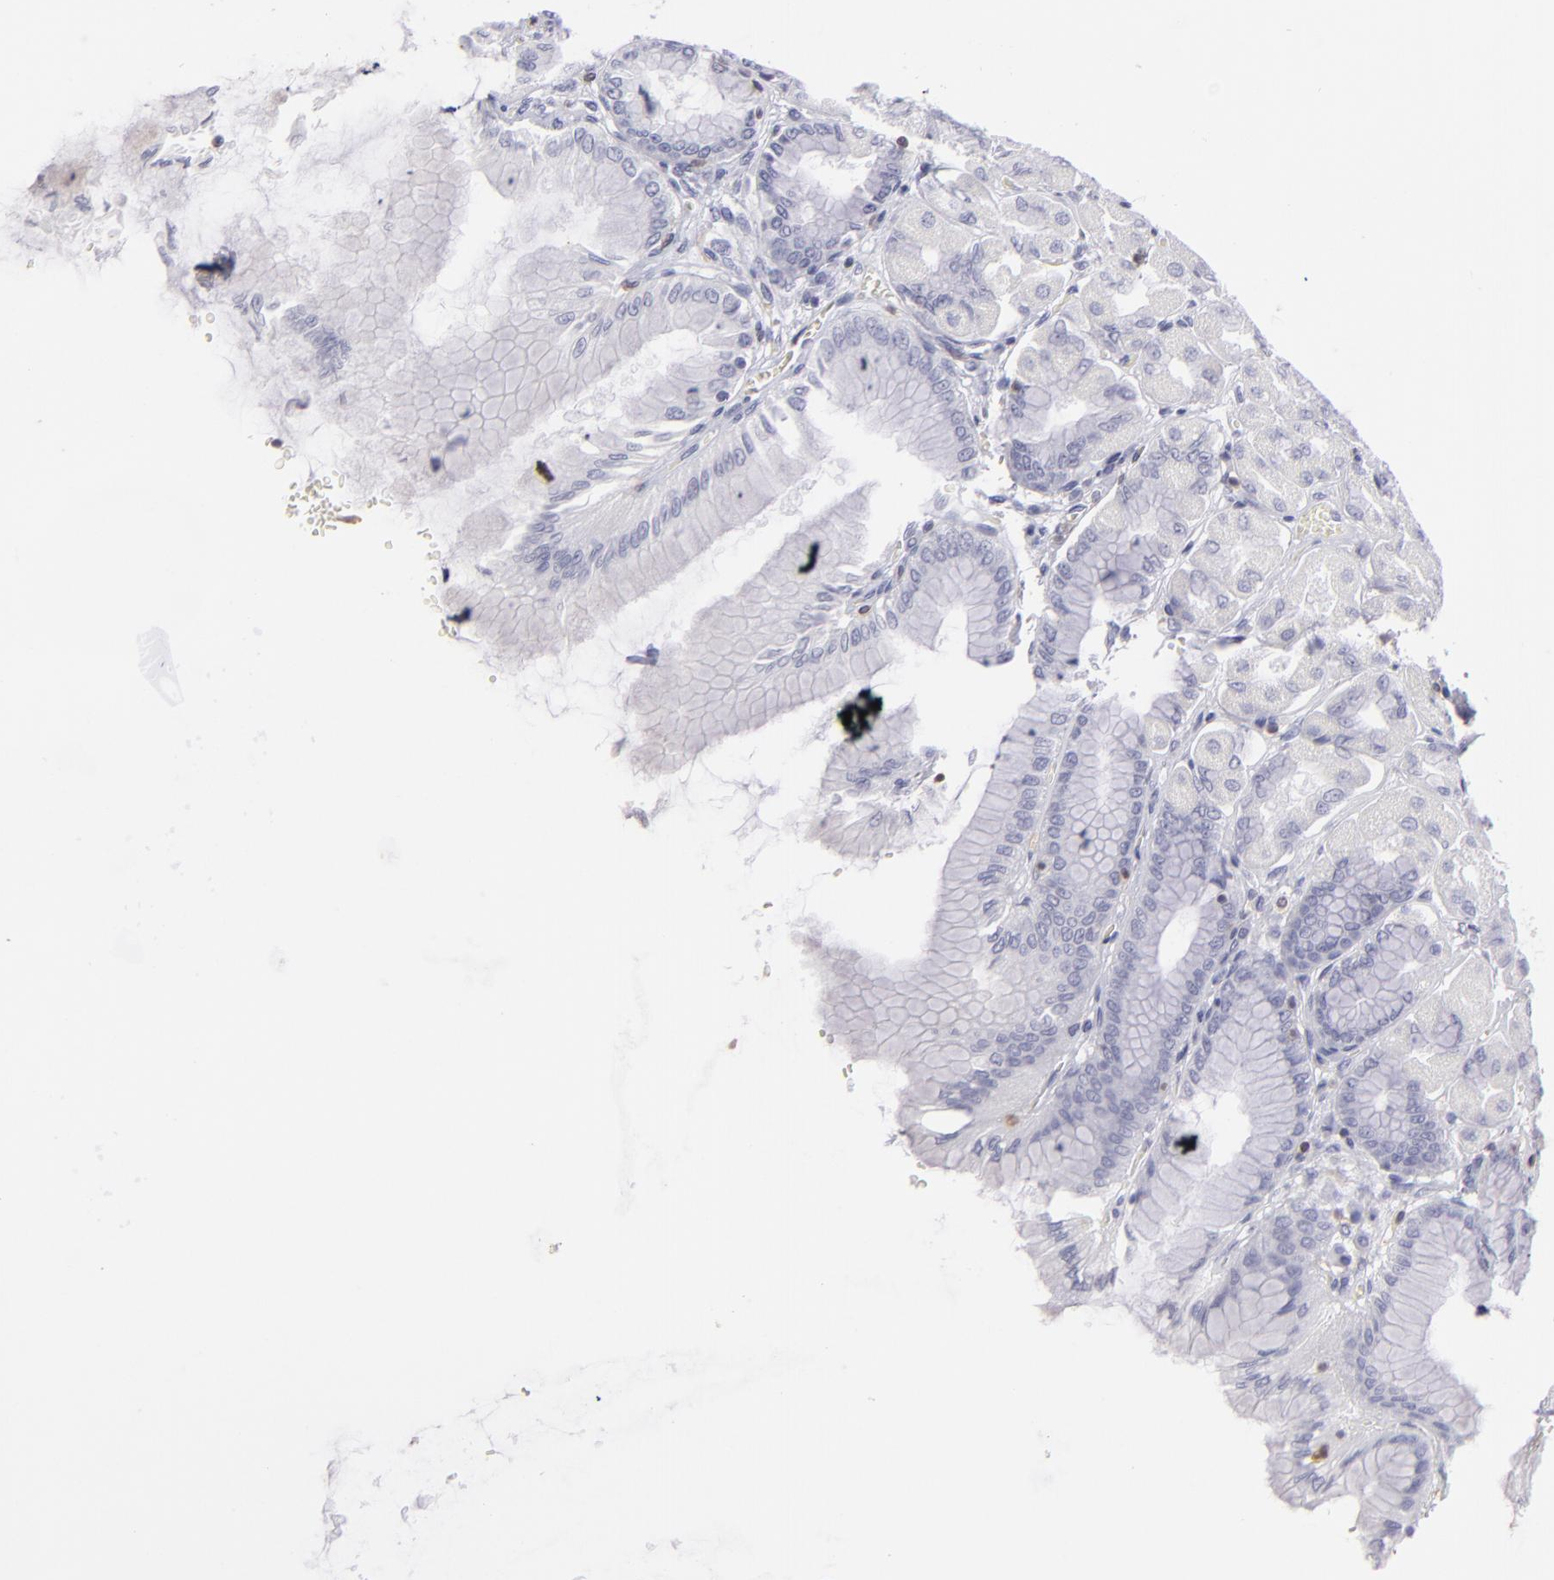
{"staining": {"intensity": "negative", "quantity": "none", "location": "none"}, "tissue": "stomach", "cell_type": "Glandular cells", "image_type": "normal", "snomed": [{"axis": "morphology", "description": "Normal tissue, NOS"}, {"axis": "topography", "description": "Stomach, upper"}], "caption": "An immunohistochemistry (IHC) micrograph of unremarkable stomach is shown. There is no staining in glandular cells of stomach. (DAB (3,3'-diaminobenzidine) IHC visualized using brightfield microscopy, high magnification).", "gene": "S100A2", "patient": {"sex": "female", "age": 56}}